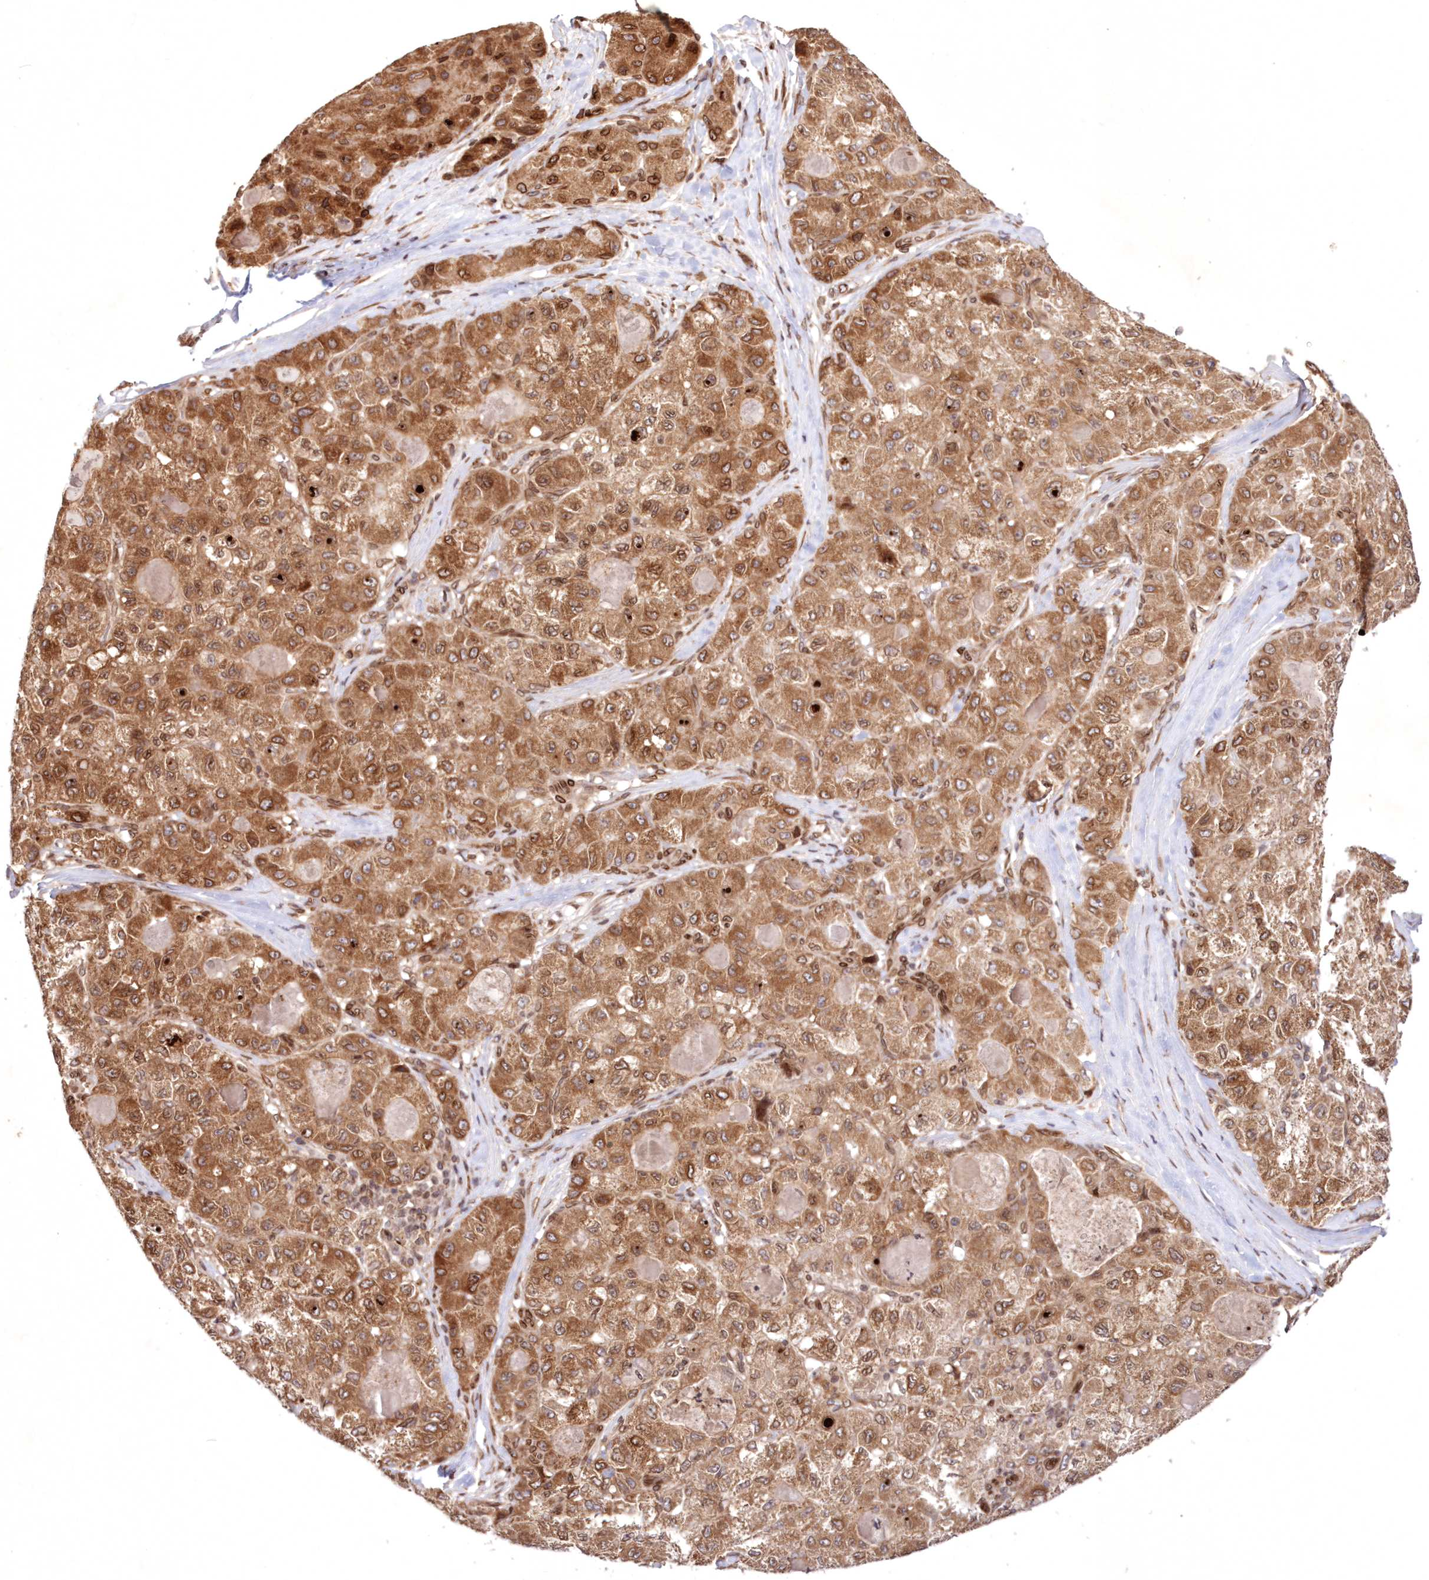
{"staining": {"intensity": "moderate", "quantity": ">75%", "location": "cytoplasmic/membranous,nuclear"}, "tissue": "liver cancer", "cell_type": "Tumor cells", "image_type": "cancer", "snomed": [{"axis": "morphology", "description": "Carcinoma, Hepatocellular, NOS"}, {"axis": "topography", "description": "Liver"}], "caption": "Immunohistochemistry (IHC) of human liver hepatocellular carcinoma exhibits medium levels of moderate cytoplasmic/membranous and nuclear staining in about >75% of tumor cells.", "gene": "DNAJC27", "patient": {"sex": "male", "age": 80}}